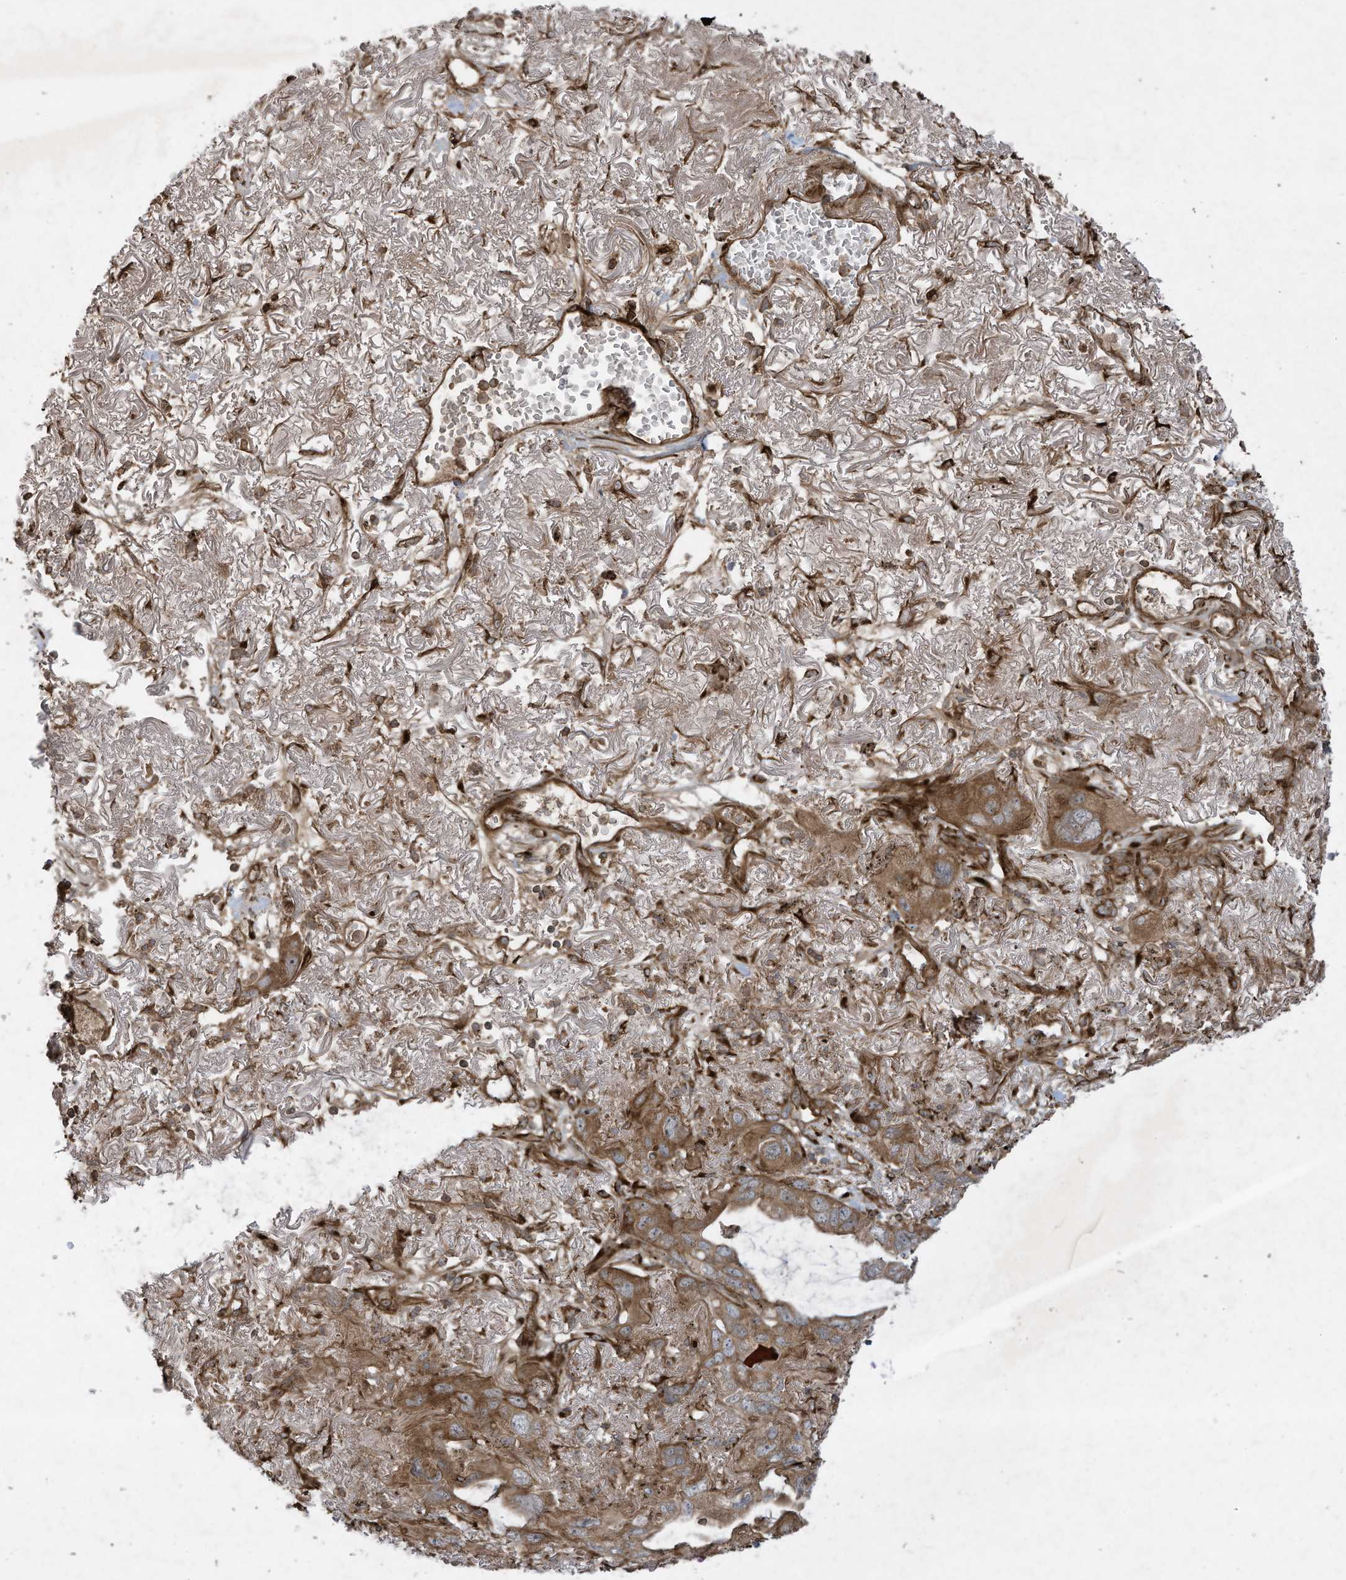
{"staining": {"intensity": "moderate", "quantity": ">75%", "location": "cytoplasmic/membranous"}, "tissue": "lung cancer", "cell_type": "Tumor cells", "image_type": "cancer", "snomed": [{"axis": "morphology", "description": "Squamous cell carcinoma, NOS"}, {"axis": "topography", "description": "Lung"}], "caption": "An image of lung cancer (squamous cell carcinoma) stained for a protein displays moderate cytoplasmic/membranous brown staining in tumor cells.", "gene": "DDIT4", "patient": {"sex": "female", "age": 73}}